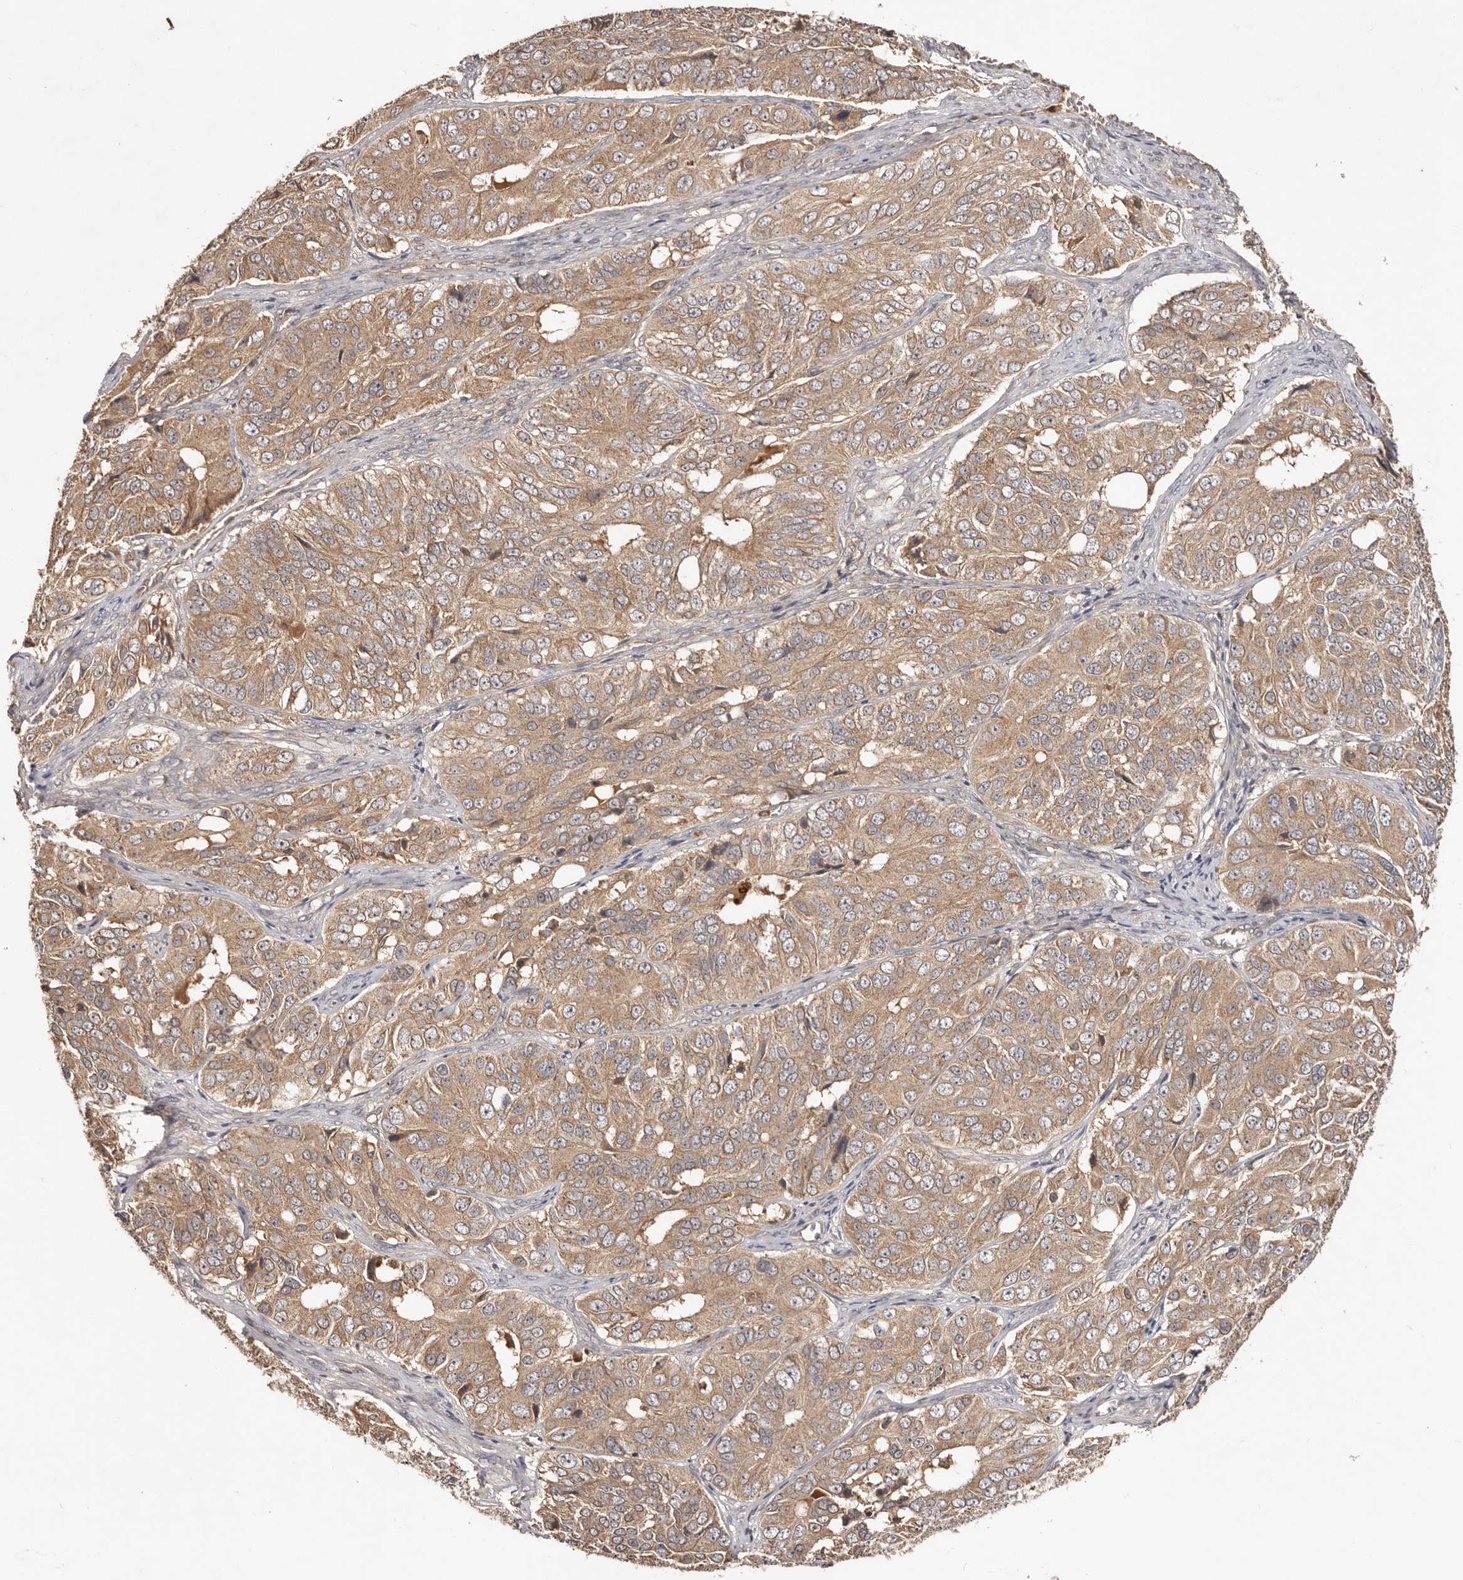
{"staining": {"intensity": "moderate", "quantity": ">75%", "location": "cytoplasmic/membranous"}, "tissue": "ovarian cancer", "cell_type": "Tumor cells", "image_type": "cancer", "snomed": [{"axis": "morphology", "description": "Carcinoma, endometroid"}, {"axis": "topography", "description": "Ovary"}], "caption": "Human ovarian endometroid carcinoma stained for a protein (brown) exhibits moderate cytoplasmic/membranous positive staining in approximately >75% of tumor cells.", "gene": "PKIB", "patient": {"sex": "female", "age": 51}}